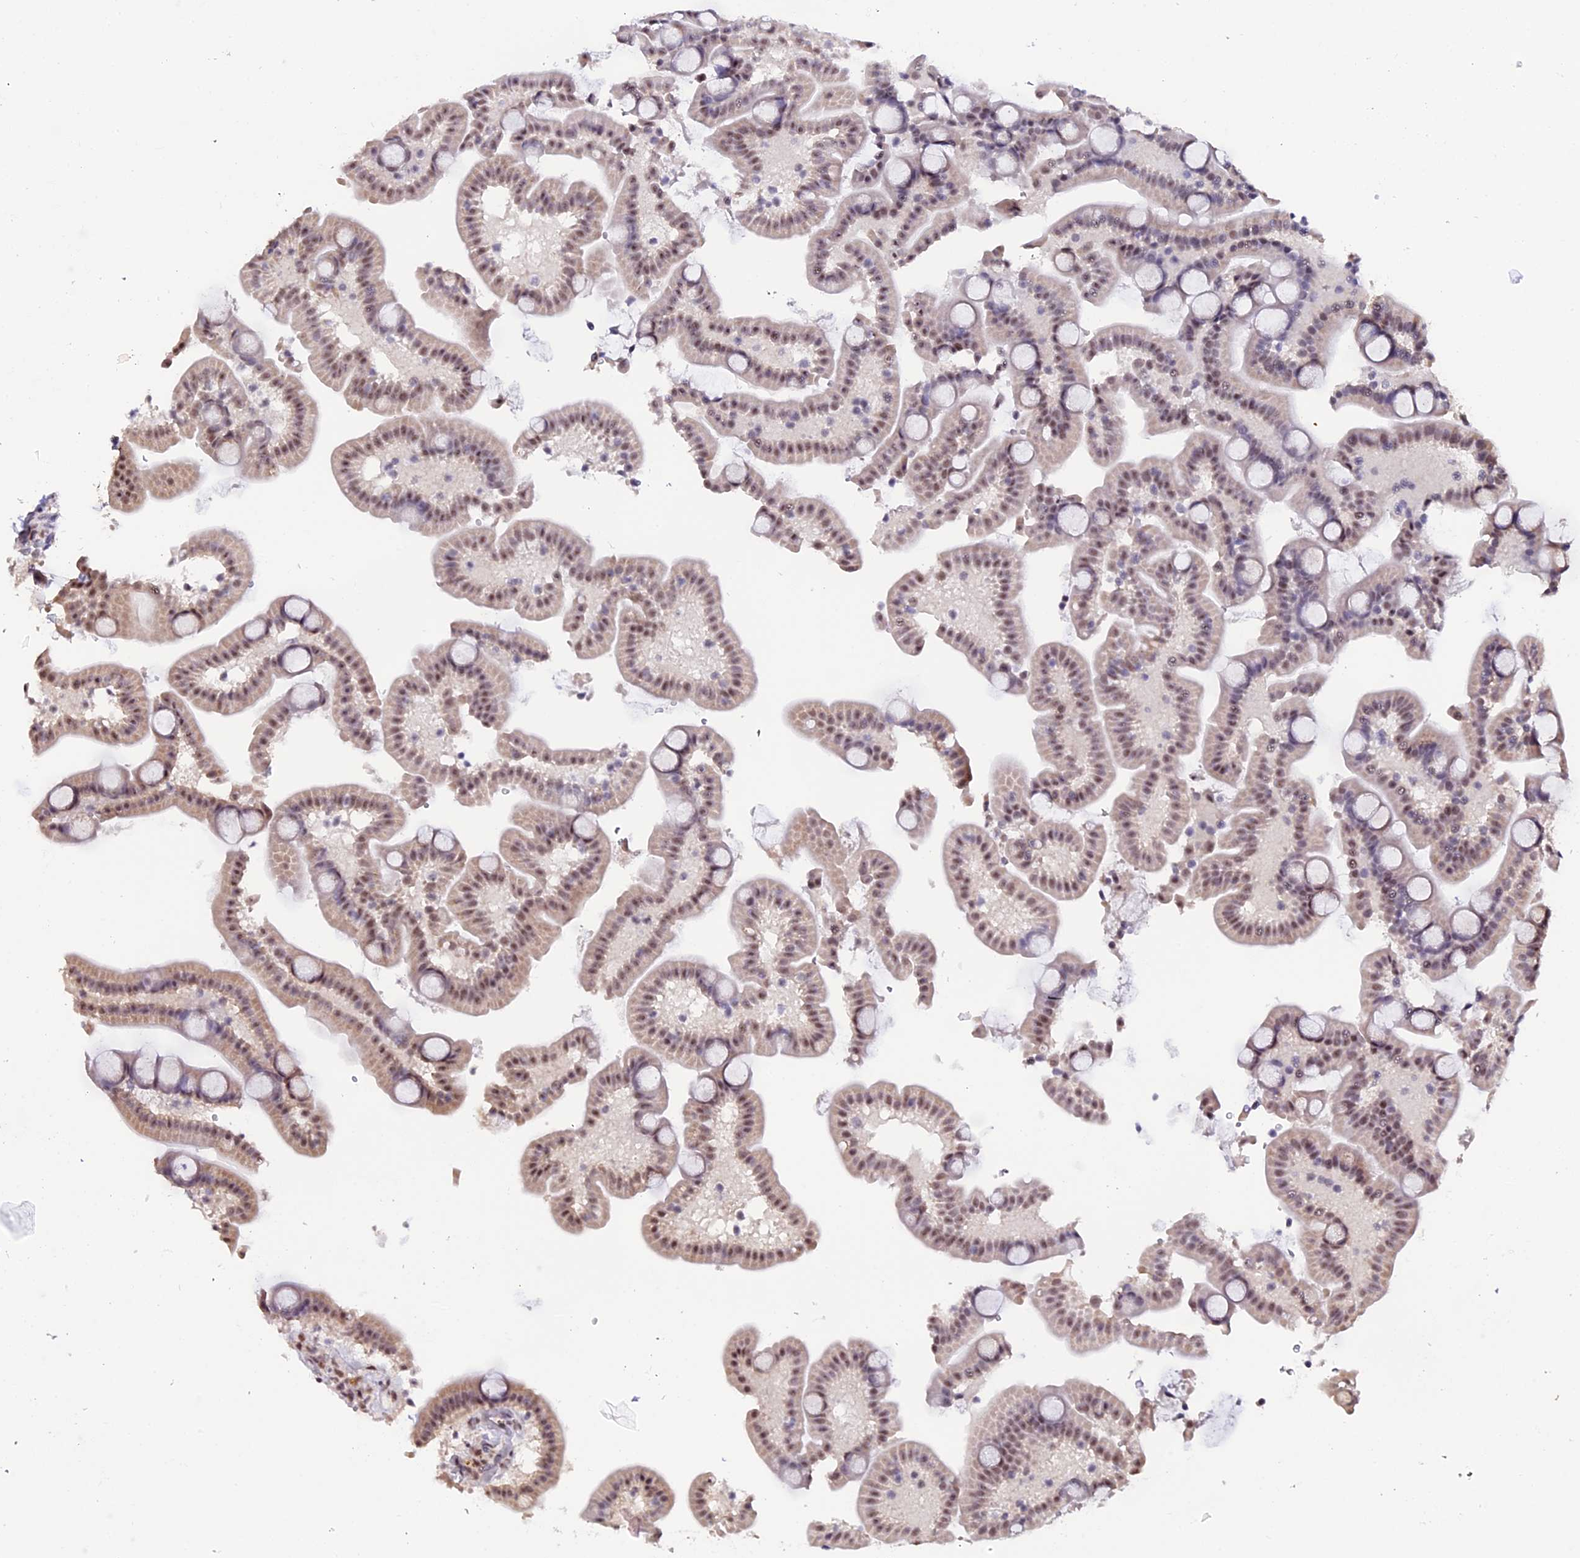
{"staining": {"intensity": "moderate", "quantity": ">75%", "location": "nuclear"}, "tissue": "duodenum", "cell_type": "Glandular cells", "image_type": "normal", "snomed": [{"axis": "morphology", "description": "Normal tissue, NOS"}, {"axis": "topography", "description": "Duodenum"}], "caption": "Moderate nuclear protein staining is identified in approximately >75% of glandular cells in duodenum. The protein of interest is shown in brown color, while the nuclei are stained blue.", "gene": "NCBP1", "patient": {"sex": "male", "age": 55}}